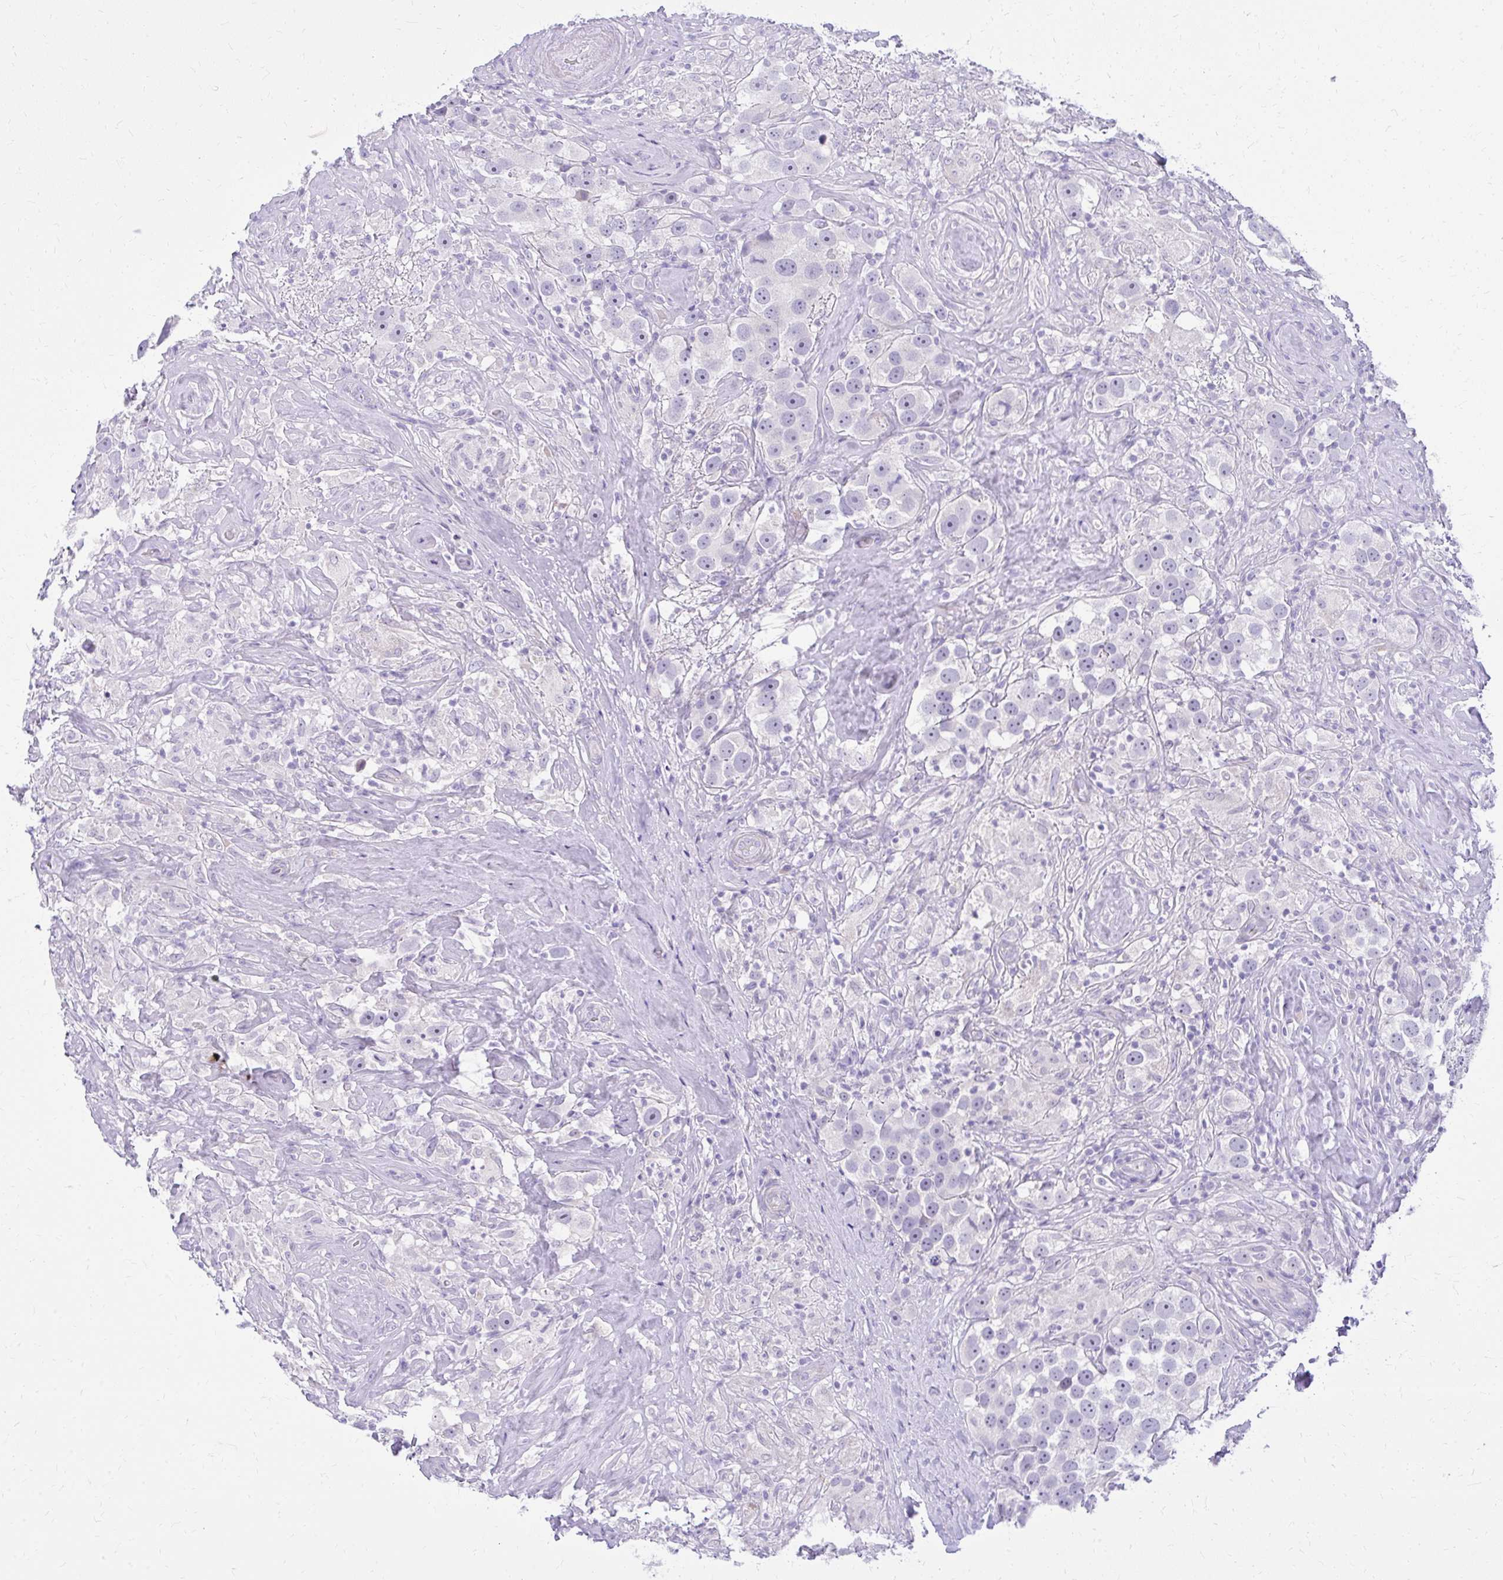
{"staining": {"intensity": "negative", "quantity": "none", "location": "none"}, "tissue": "testis cancer", "cell_type": "Tumor cells", "image_type": "cancer", "snomed": [{"axis": "morphology", "description": "Seminoma, NOS"}, {"axis": "topography", "description": "Testis"}], "caption": "This is an immunohistochemistry micrograph of human testis cancer (seminoma). There is no expression in tumor cells.", "gene": "PRAP1", "patient": {"sex": "male", "age": 49}}